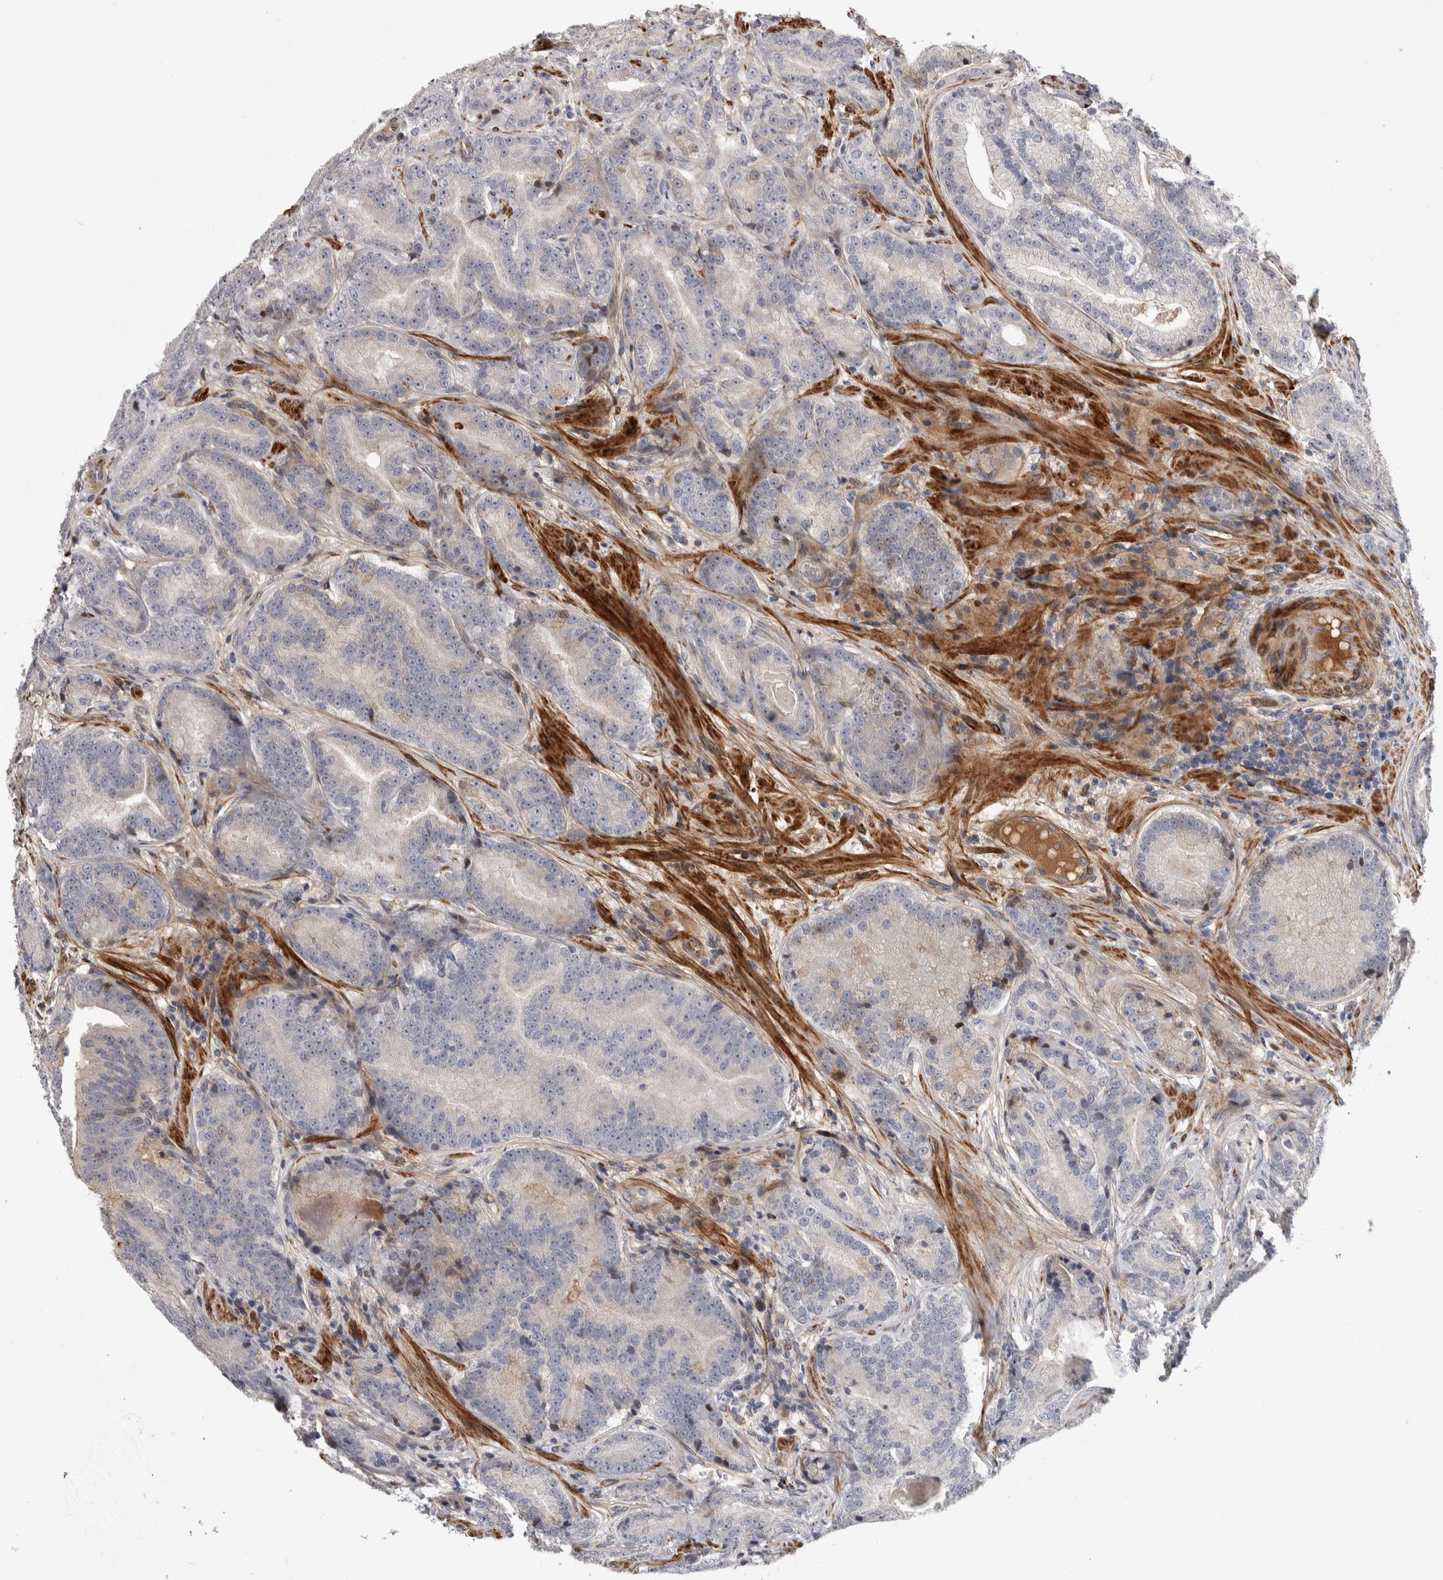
{"staining": {"intensity": "negative", "quantity": "none", "location": "none"}, "tissue": "prostate cancer", "cell_type": "Tumor cells", "image_type": "cancer", "snomed": [{"axis": "morphology", "description": "Adenocarcinoma, High grade"}, {"axis": "topography", "description": "Prostate"}], "caption": "Tumor cells are negative for protein expression in human adenocarcinoma (high-grade) (prostate).", "gene": "PSMG3", "patient": {"sex": "male", "age": 55}}